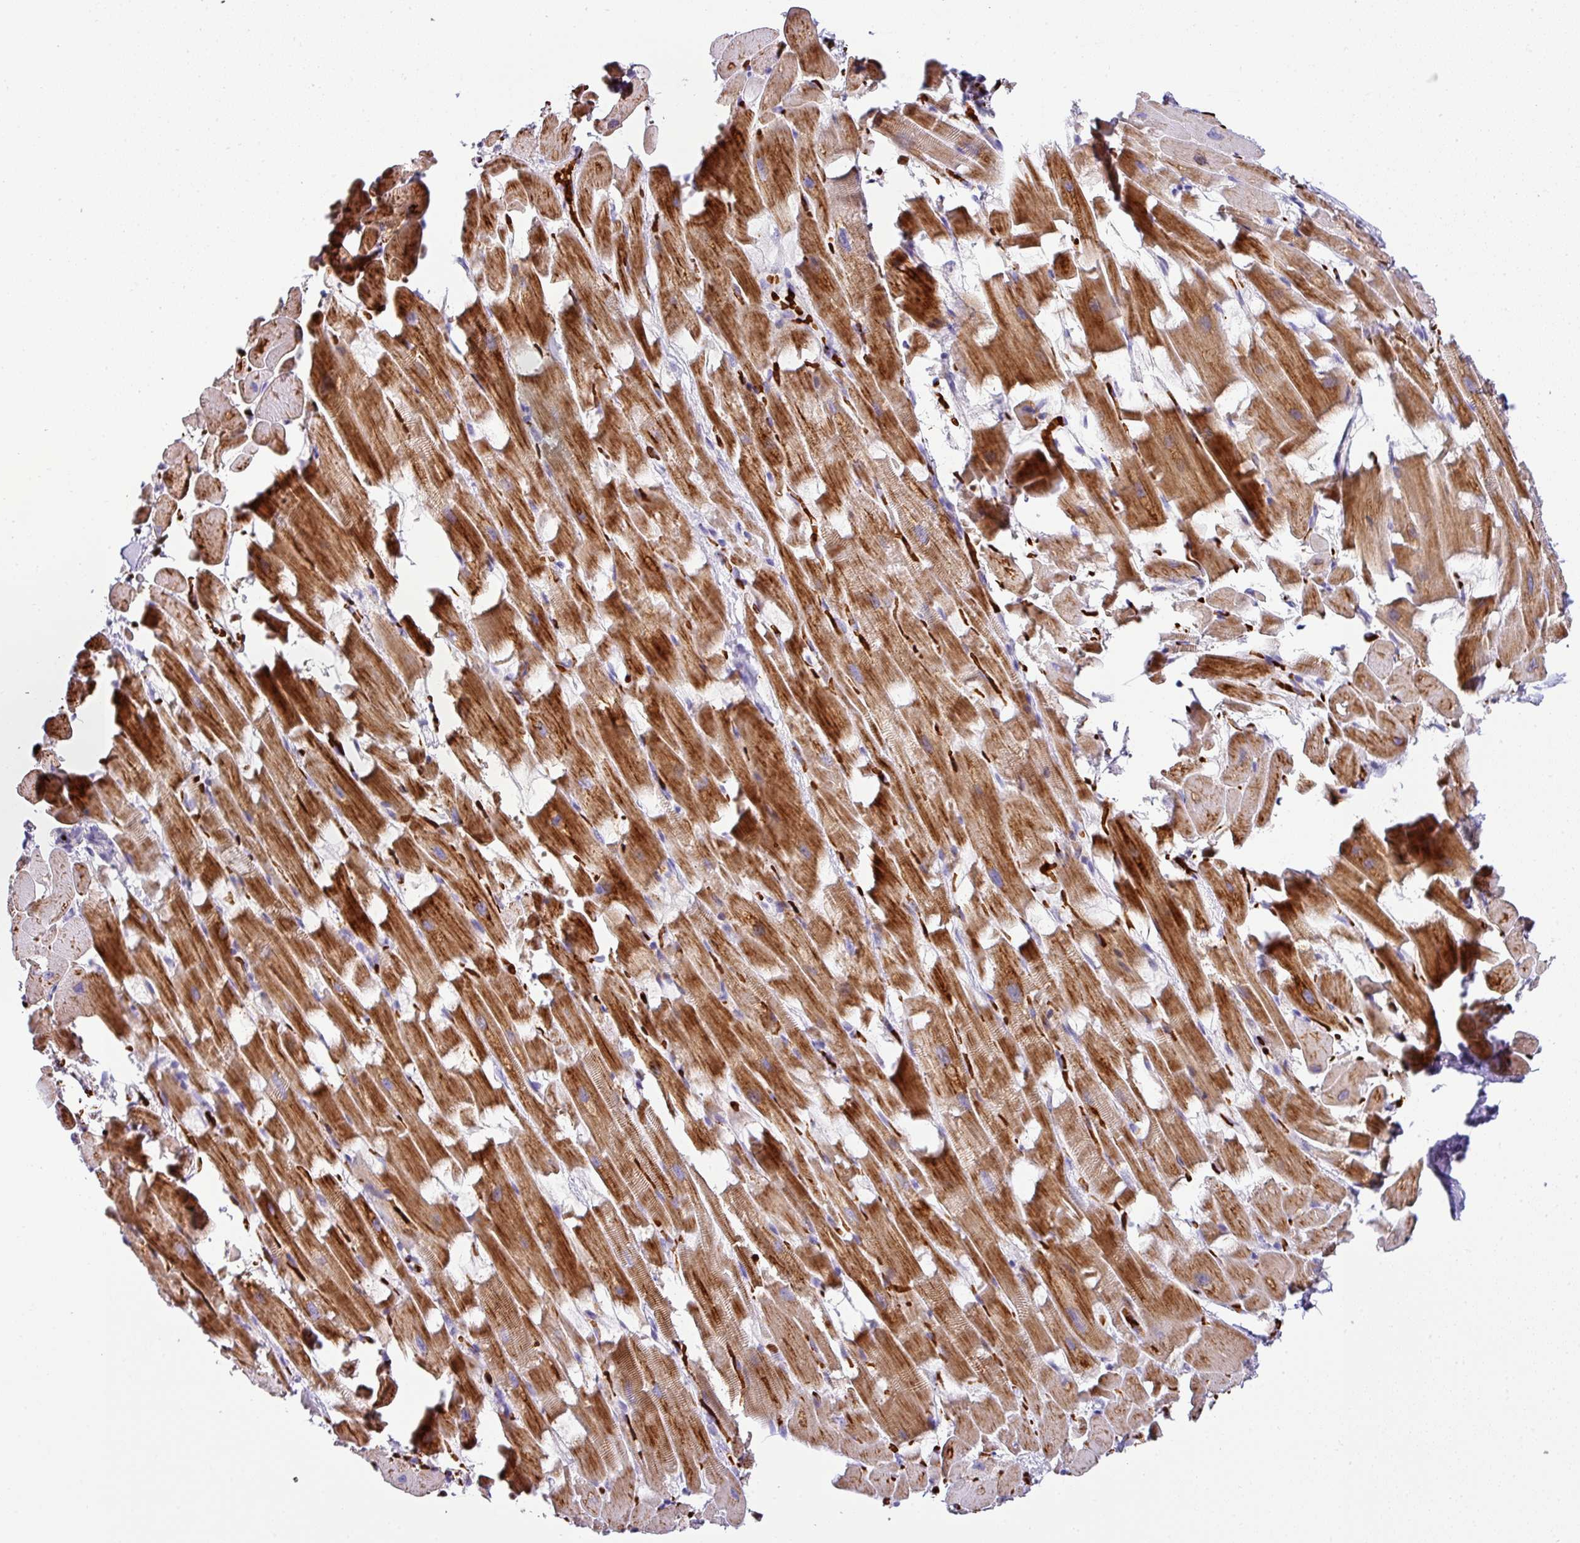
{"staining": {"intensity": "moderate", "quantity": ">75%", "location": "cytoplasmic/membranous"}, "tissue": "heart muscle", "cell_type": "Cardiomyocytes", "image_type": "normal", "snomed": [{"axis": "morphology", "description": "Normal tissue, NOS"}, {"axis": "topography", "description": "Heart"}], "caption": "Immunohistochemistry (IHC) of unremarkable human heart muscle reveals medium levels of moderate cytoplasmic/membranous expression in about >75% of cardiomyocytes.", "gene": "NAPSA", "patient": {"sex": "male", "age": 37}}